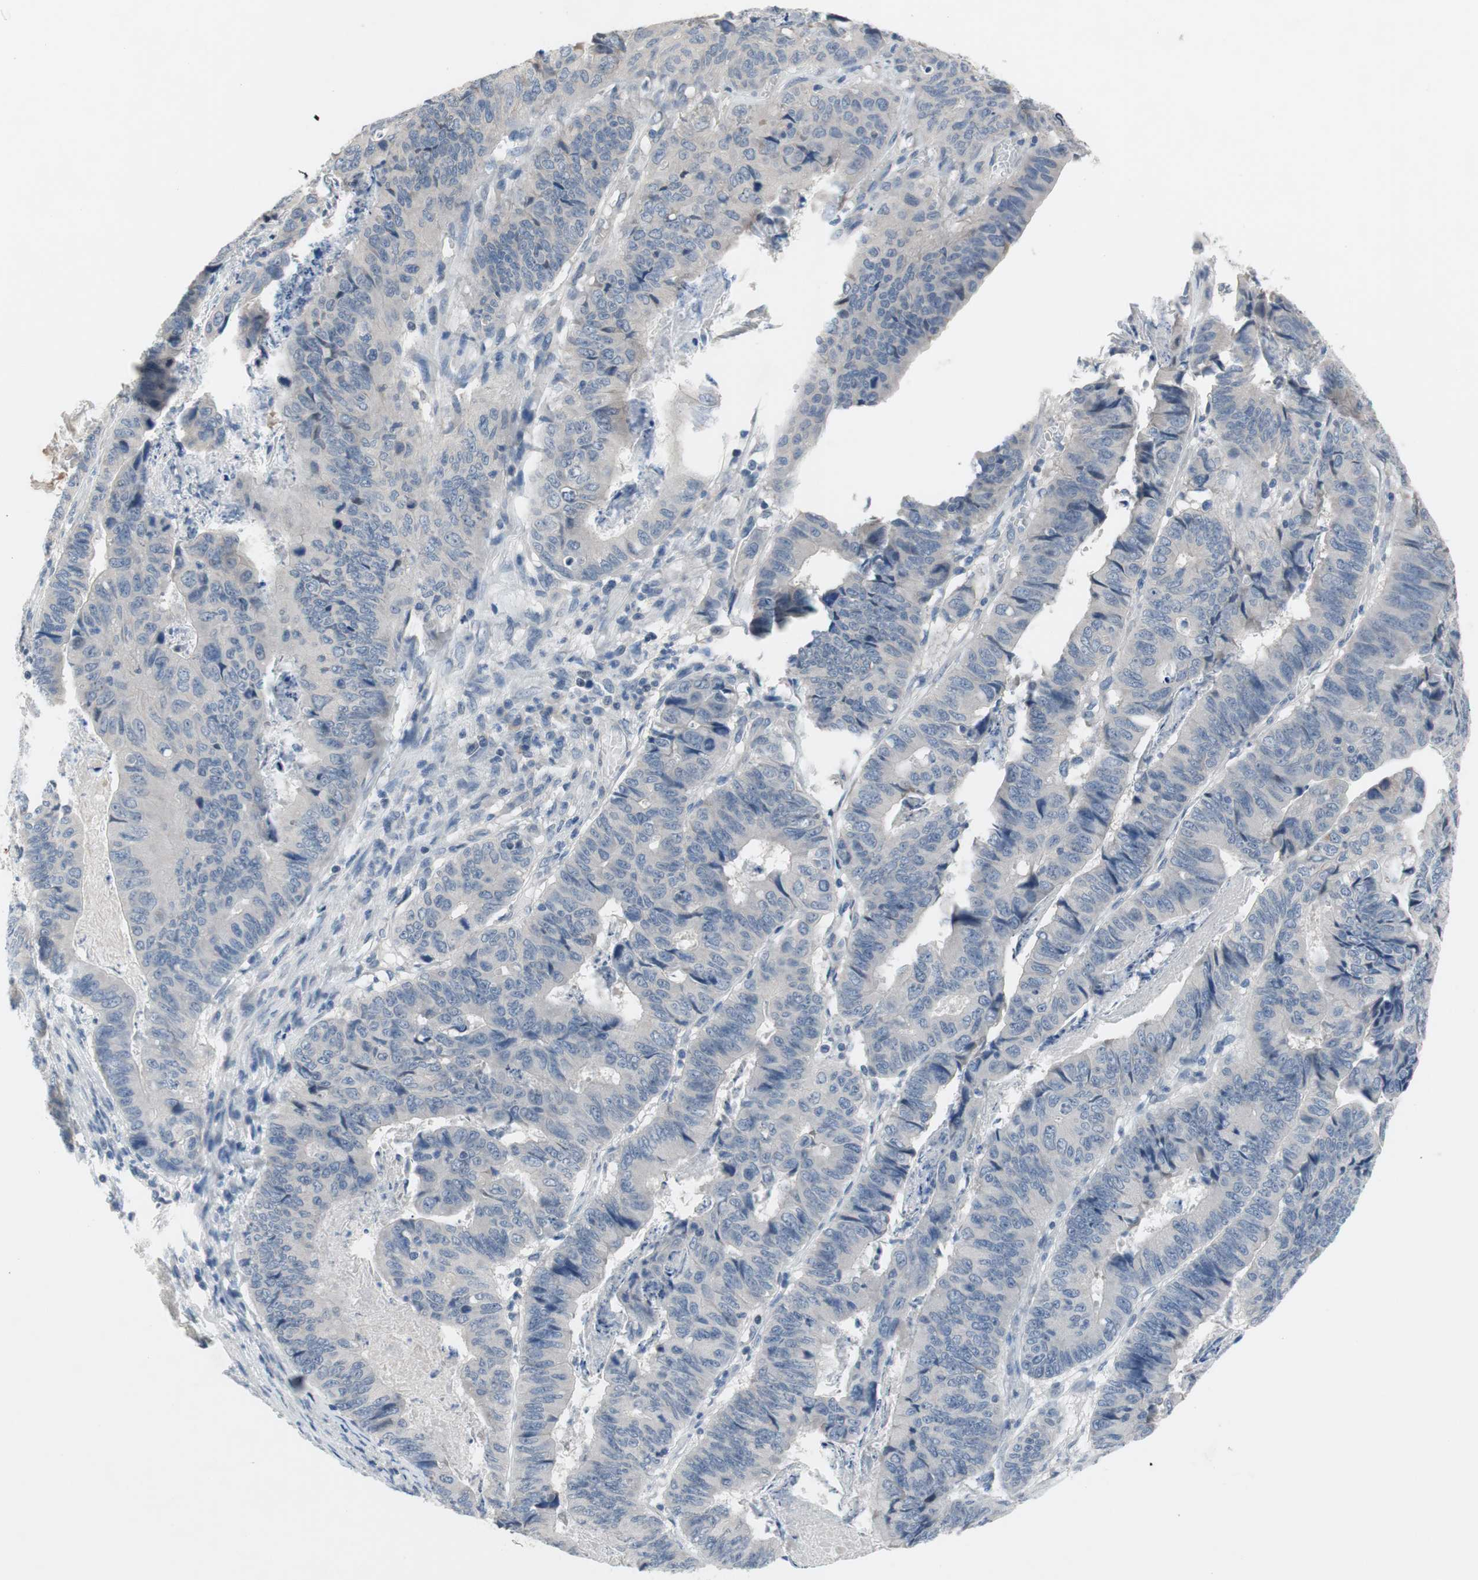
{"staining": {"intensity": "negative", "quantity": "none", "location": "none"}, "tissue": "stomach cancer", "cell_type": "Tumor cells", "image_type": "cancer", "snomed": [{"axis": "morphology", "description": "Adenocarcinoma, NOS"}, {"axis": "topography", "description": "Stomach, lower"}], "caption": "Immunohistochemistry (IHC) photomicrograph of human stomach cancer stained for a protein (brown), which shows no staining in tumor cells.", "gene": "TACR3", "patient": {"sex": "male", "age": 77}}